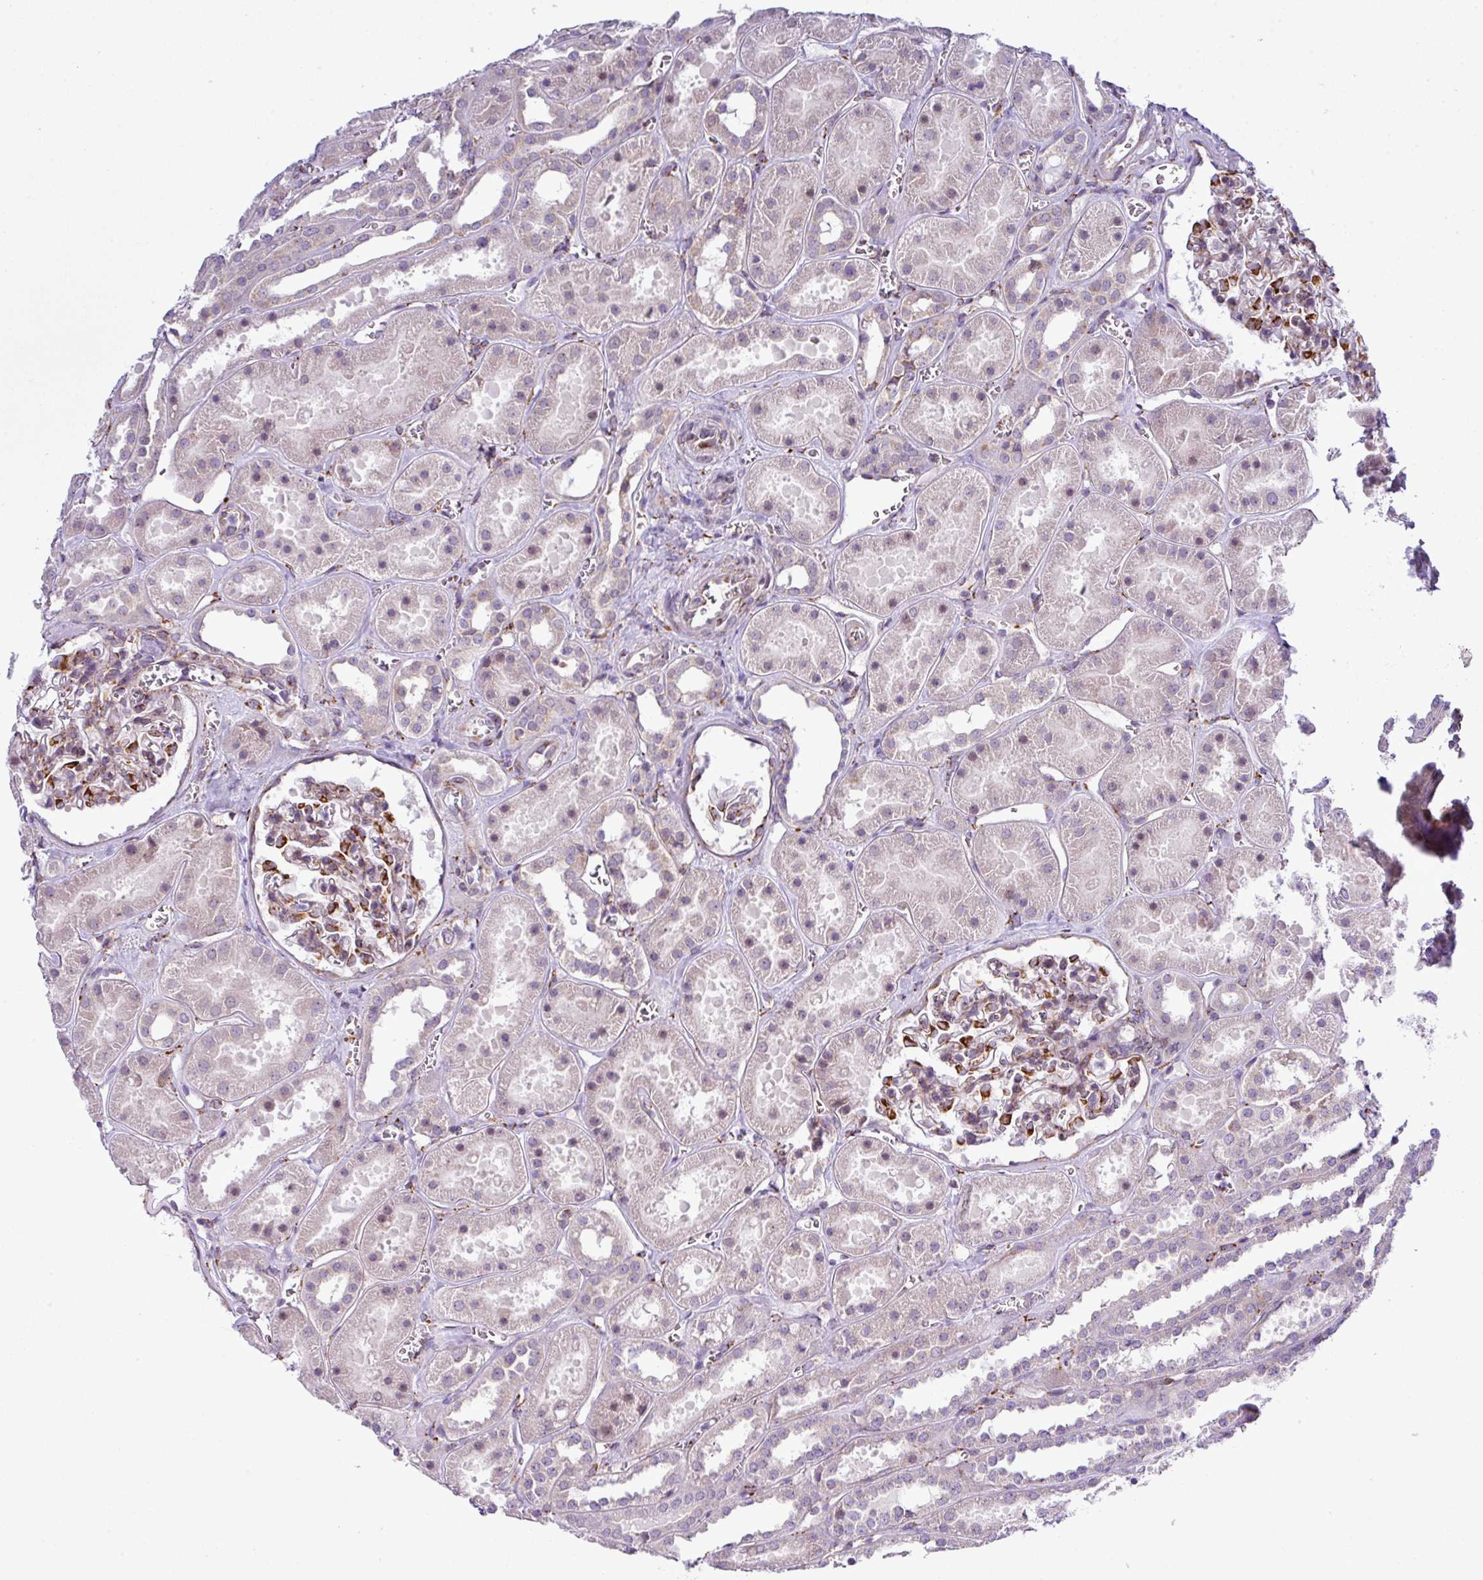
{"staining": {"intensity": "strong", "quantity": "<25%", "location": "cytoplasmic/membranous"}, "tissue": "kidney", "cell_type": "Cells in glomeruli", "image_type": "normal", "snomed": [{"axis": "morphology", "description": "Normal tissue, NOS"}, {"axis": "topography", "description": "Kidney"}], "caption": "This is an image of immunohistochemistry staining of benign kidney, which shows strong positivity in the cytoplasmic/membranous of cells in glomeruli.", "gene": "CFAP97", "patient": {"sex": "female", "age": 41}}